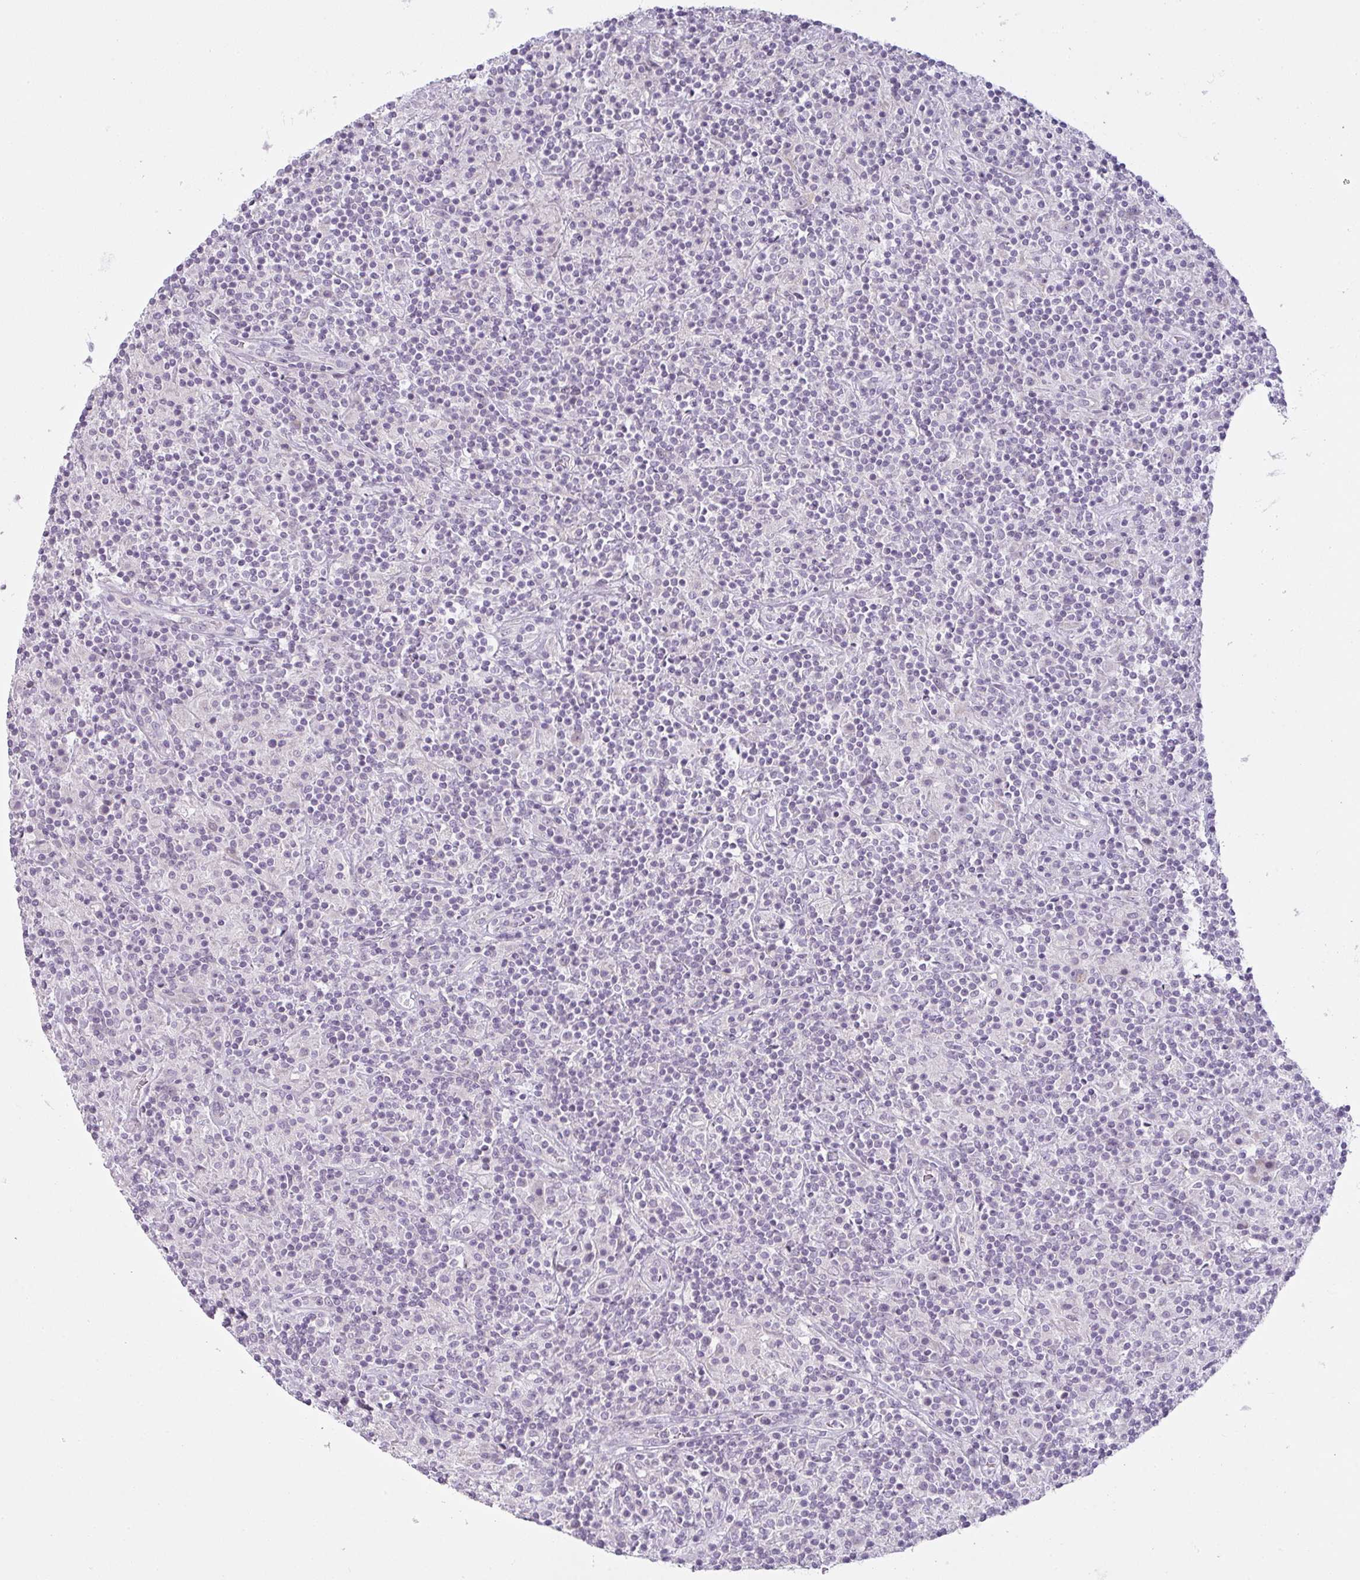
{"staining": {"intensity": "negative", "quantity": "none", "location": "none"}, "tissue": "lymphoma", "cell_type": "Tumor cells", "image_type": "cancer", "snomed": [{"axis": "morphology", "description": "Hodgkin's disease, NOS"}, {"axis": "topography", "description": "Lymph node"}], "caption": "Tumor cells are negative for protein expression in human Hodgkin's disease. (IHC, brightfield microscopy, high magnification).", "gene": "SIRPB2", "patient": {"sex": "male", "age": 70}}